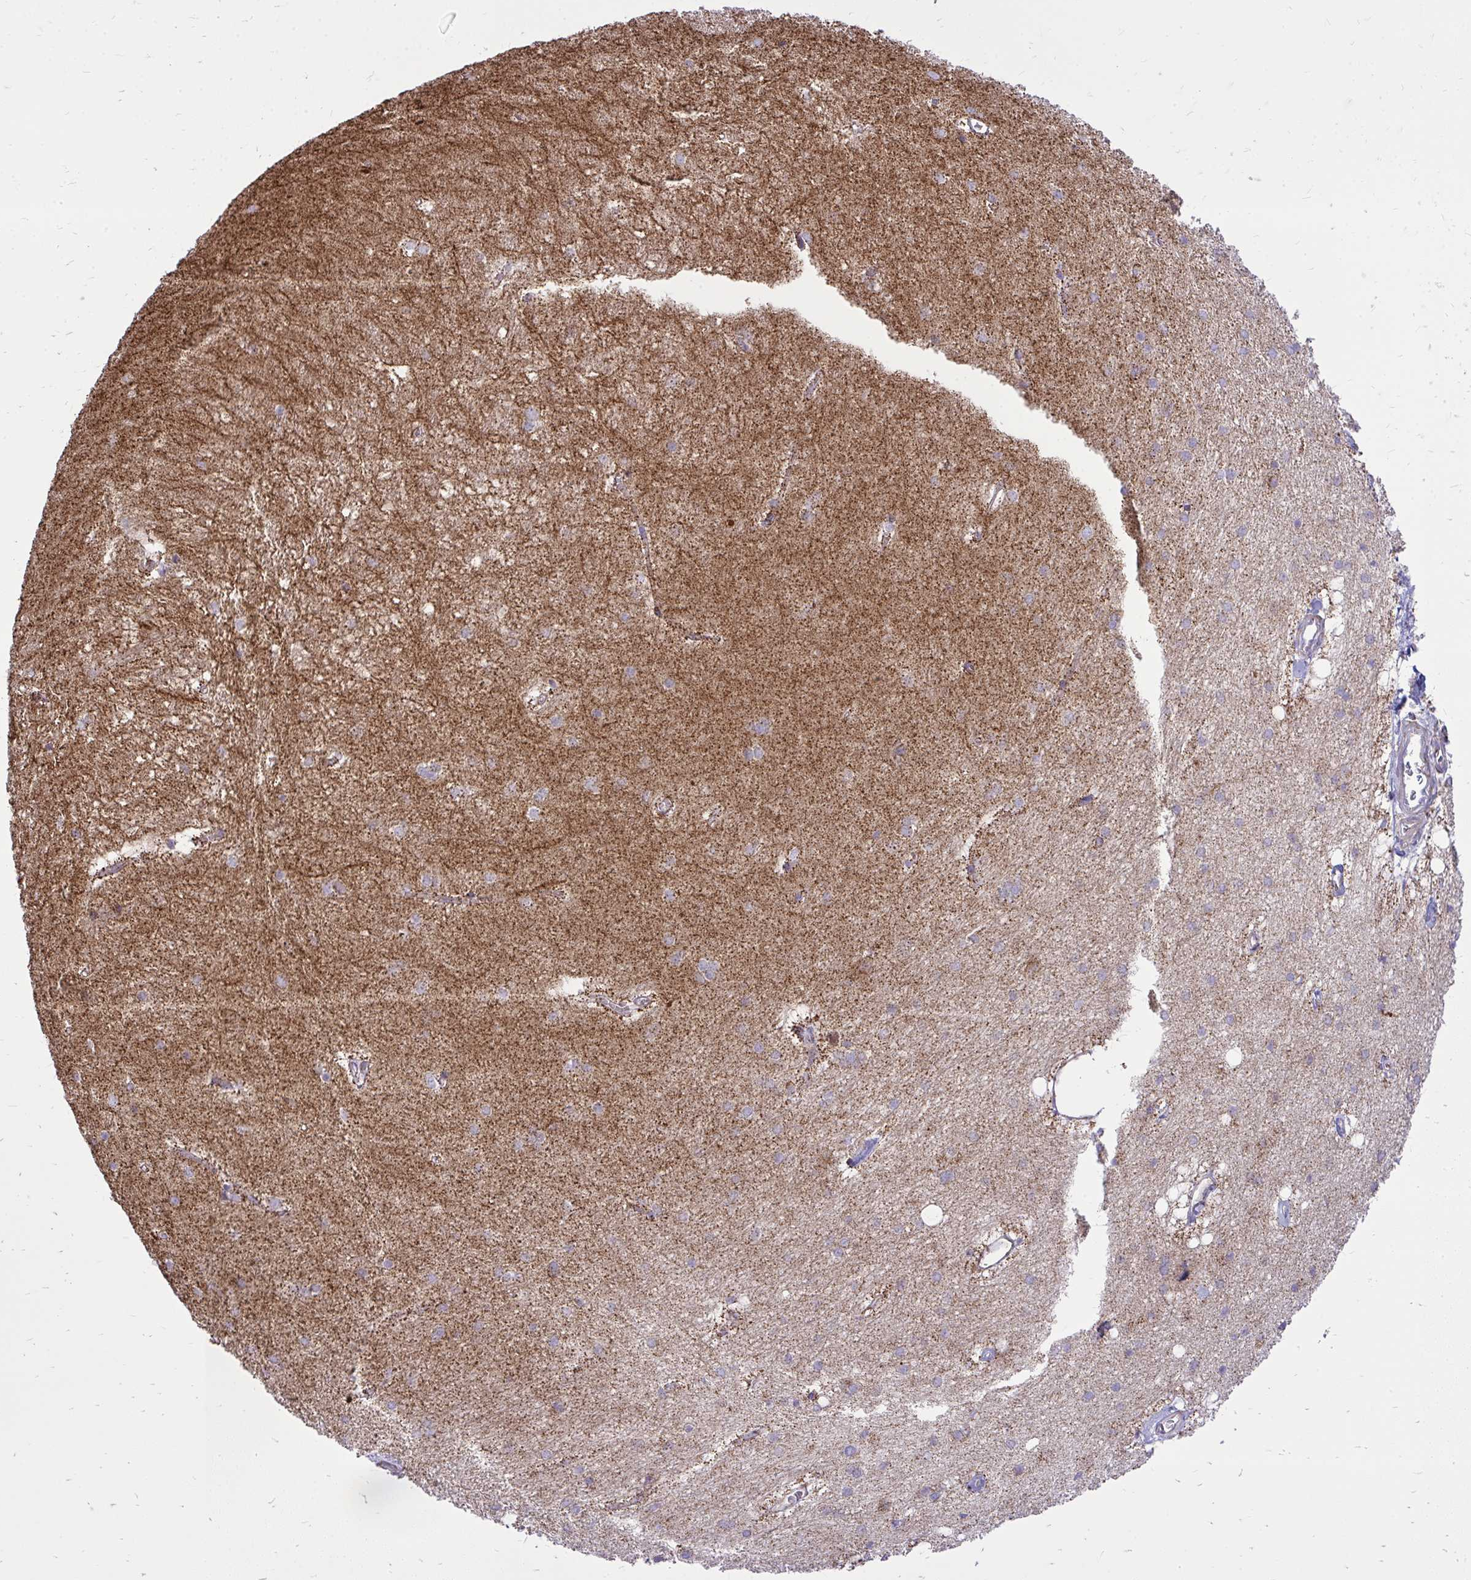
{"staining": {"intensity": "moderate", "quantity": "<25%", "location": "cytoplasmic/membranous"}, "tissue": "hippocampus", "cell_type": "Glial cells", "image_type": "normal", "snomed": [{"axis": "morphology", "description": "Normal tissue, NOS"}, {"axis": "topography", "description": "Cerebral cortex"}, {"axis": "topography", "description": "Hippocampus"}], "caption": "Unremarkable hippocampus exhibits moderate cytoplasmic/membranous positivity in about <25% of glial cells Nuclei are stained in blue..", "gene": "SPTBN2", "patient": {"sex": "female", "age": 19}}